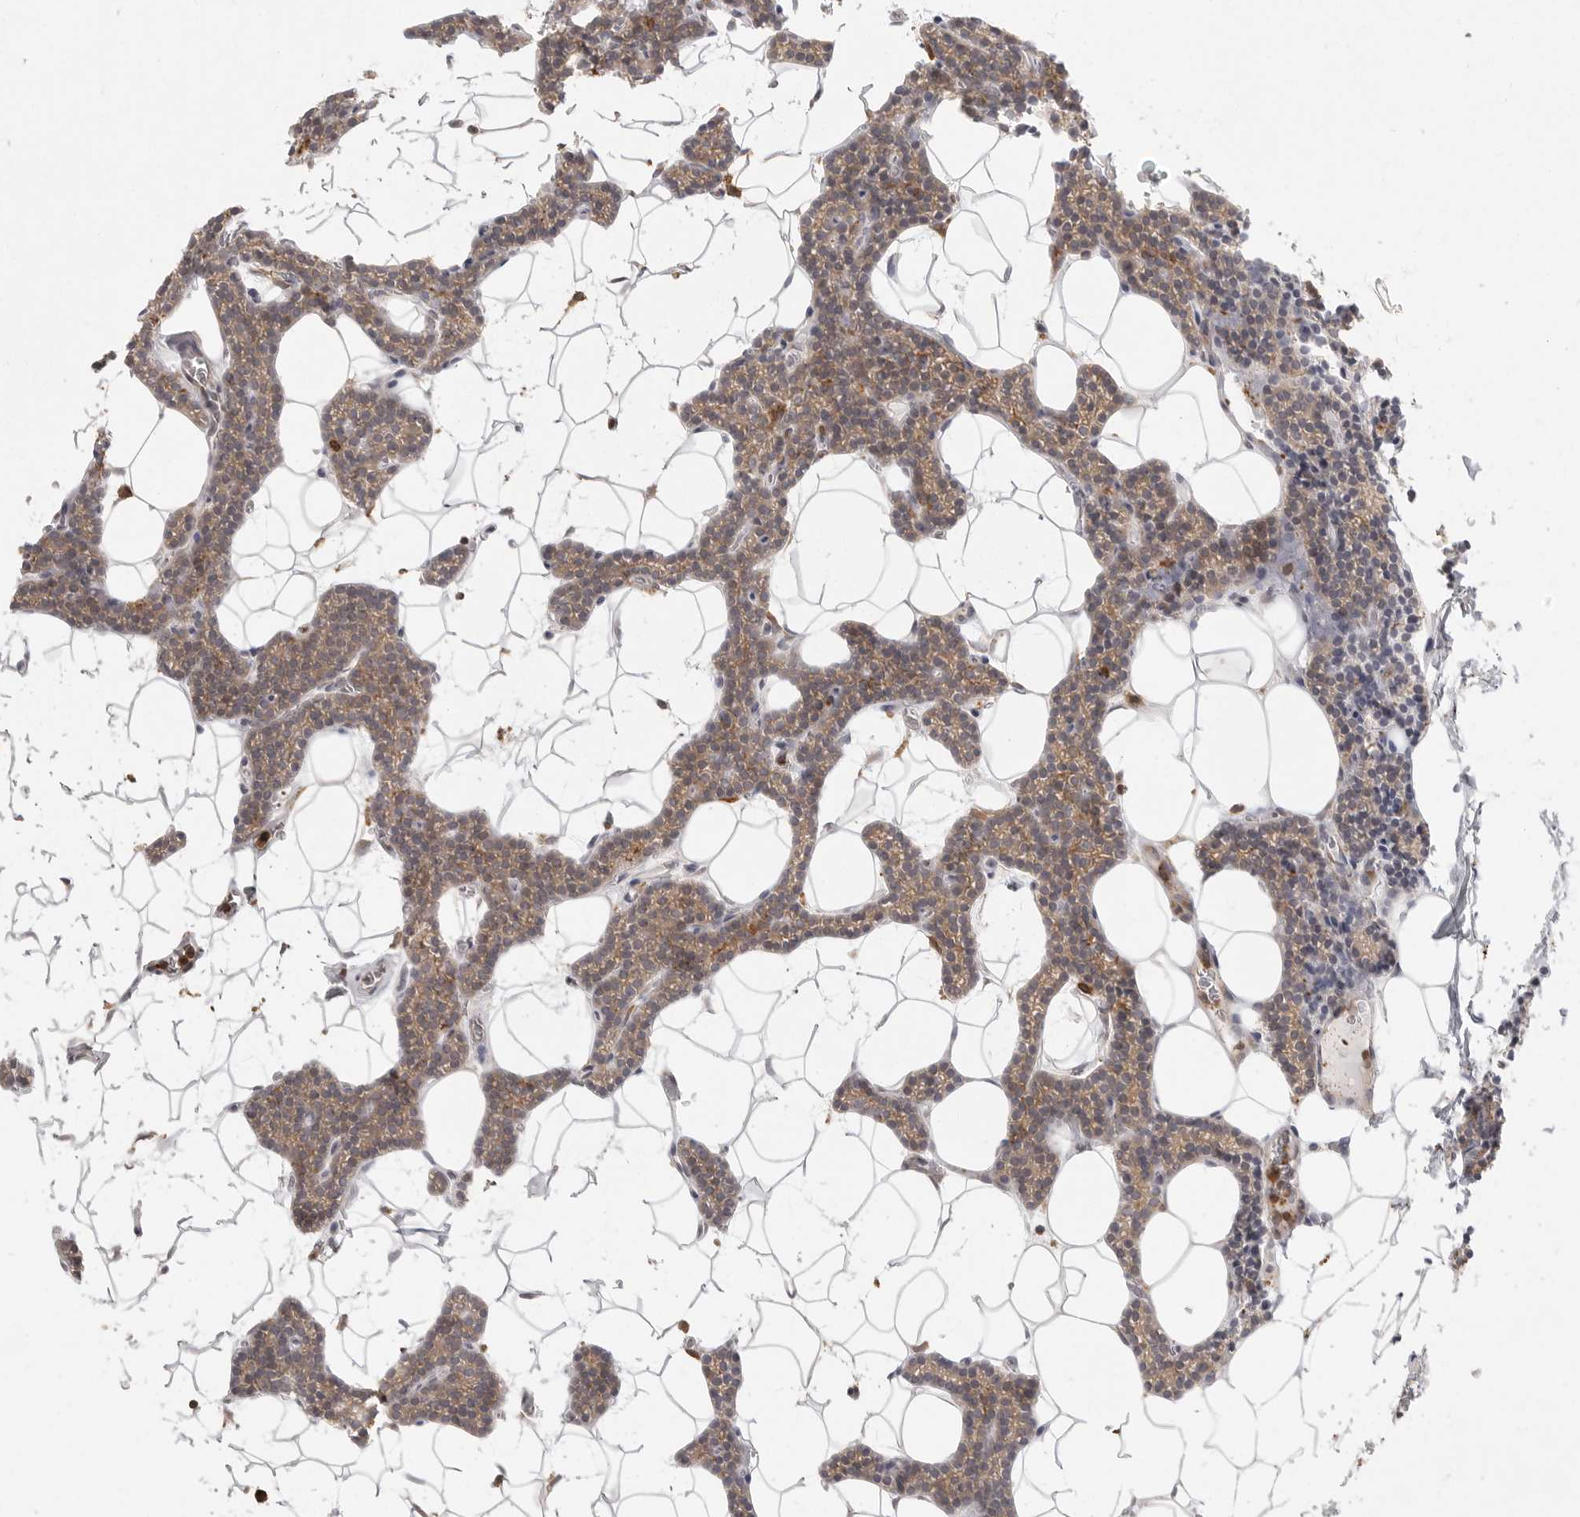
{"staining": {"intensity": "moderate", "quantity": "25%-75%", "location": "cytoplasmic/membranous"}, "tissue": "parathyroid gland", "cell_type": "Glandular cells", "image_type": "normal", "snomed": [{"axis": "morphology", "description": "Normal tissue, NOS"}, {"axis": "topography", "description": "Parathyroid gland"}], "caption": "Immunohistochemical staining of normal human parathyroid gland displays medium levels of moderate cytoplasmic/membranous expression in about 25%-75% of glandular cells.", "gene": "DBNL", "patient": {"sex": "male", "age": 42}}